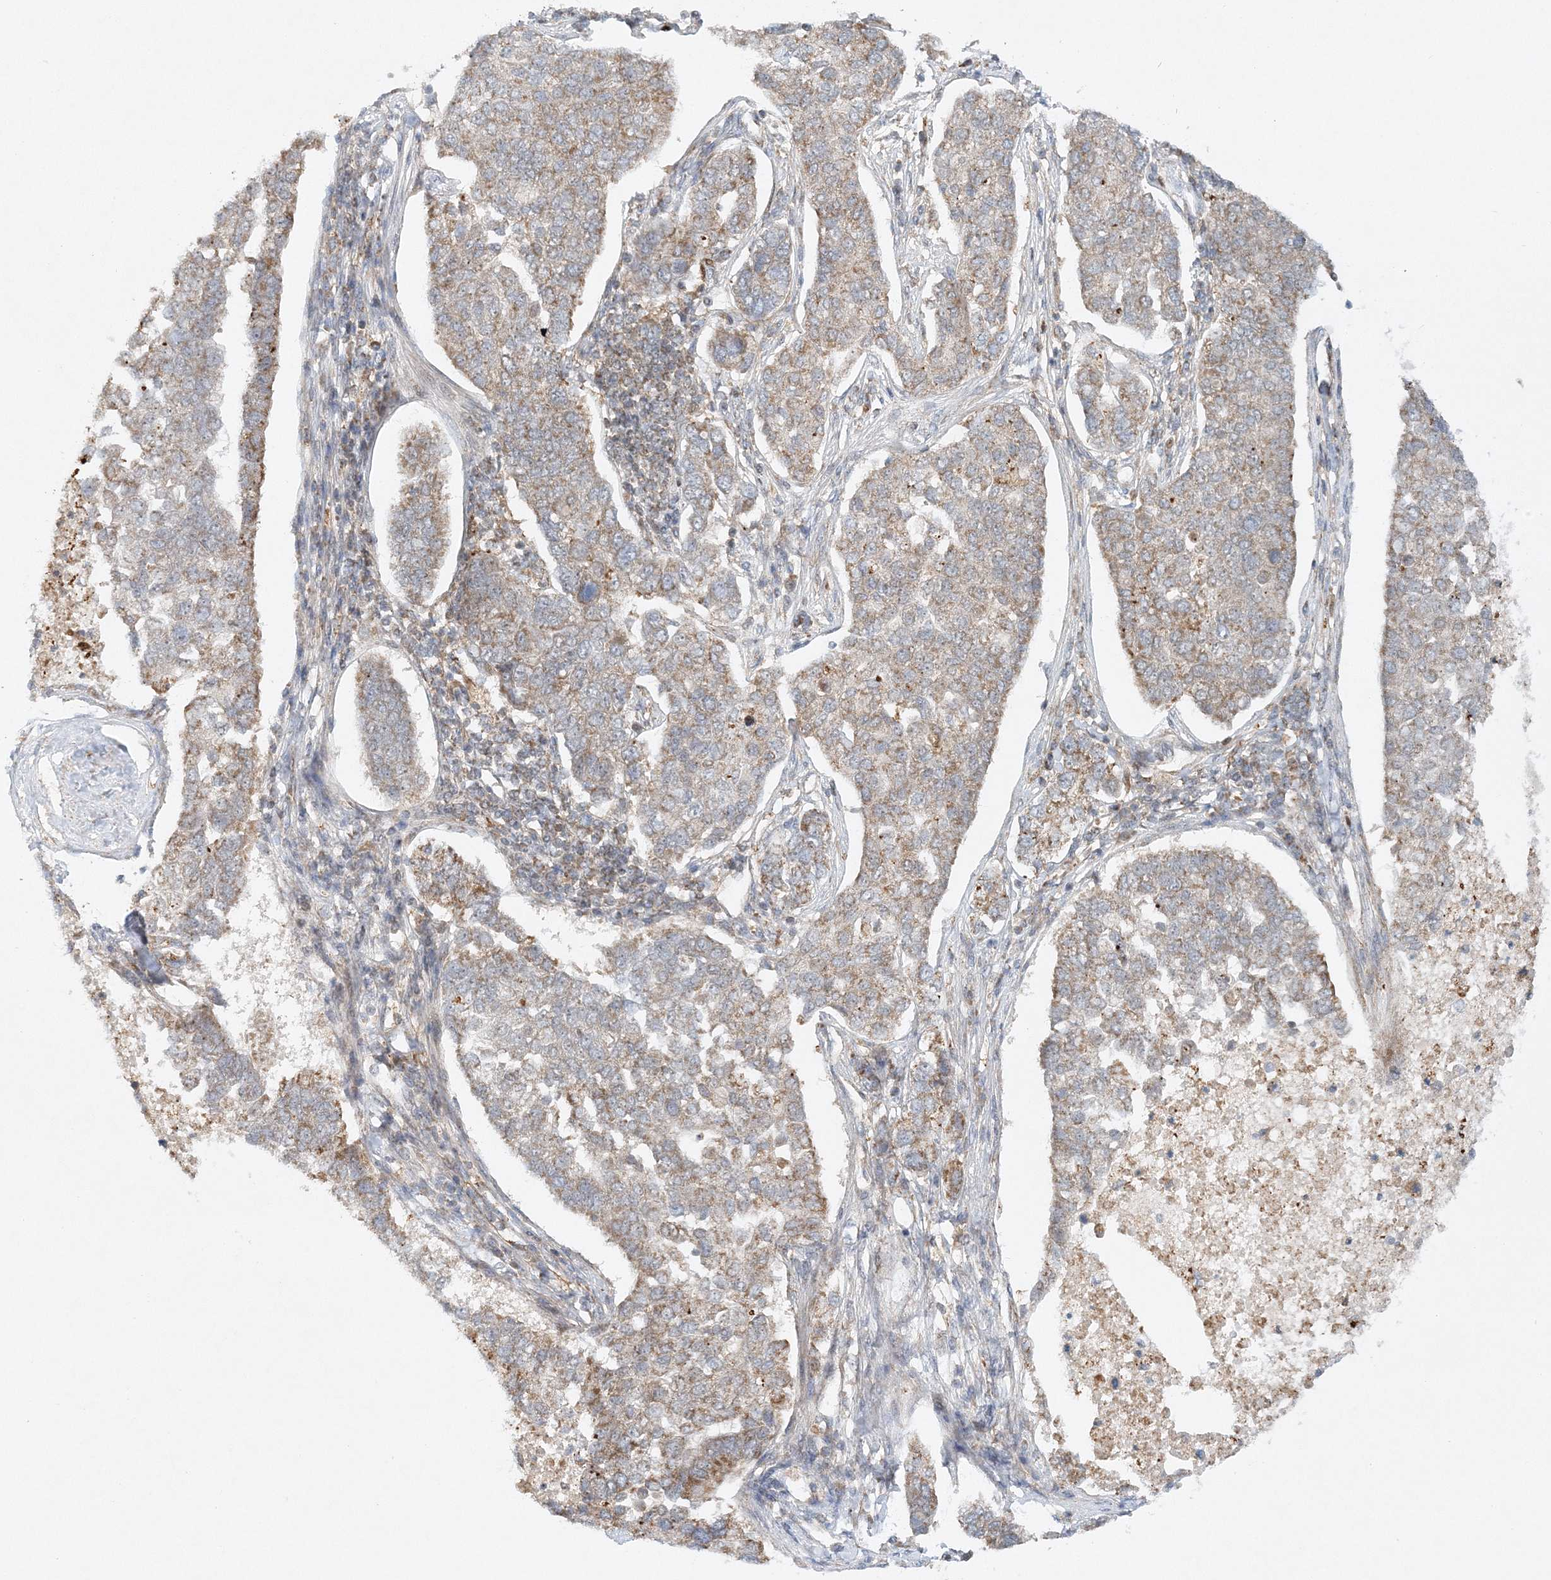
{"staining": {"intensity": "weak", "quantity": ">75%", "location": "cytoplasmic/membranous"}, "tissue": "pancreatic cancer", "cell_type": "Tumor cells", "image_type": "cancer", "snomed": [{"axis": "morphology", "description": "Adenocarcinoma, NOS"}, {"axis": "topography", "description": "Pancreas"}], "caption": "Adenocarcinoma (pancreatic) tissue exhibits weak cytoplasmic/membranous staining in about >75% of tumor cells, visualized by immunohistochemistry.", "gene": "RAB11FIP2", "patient": {"sex": "female", "age": 61}}